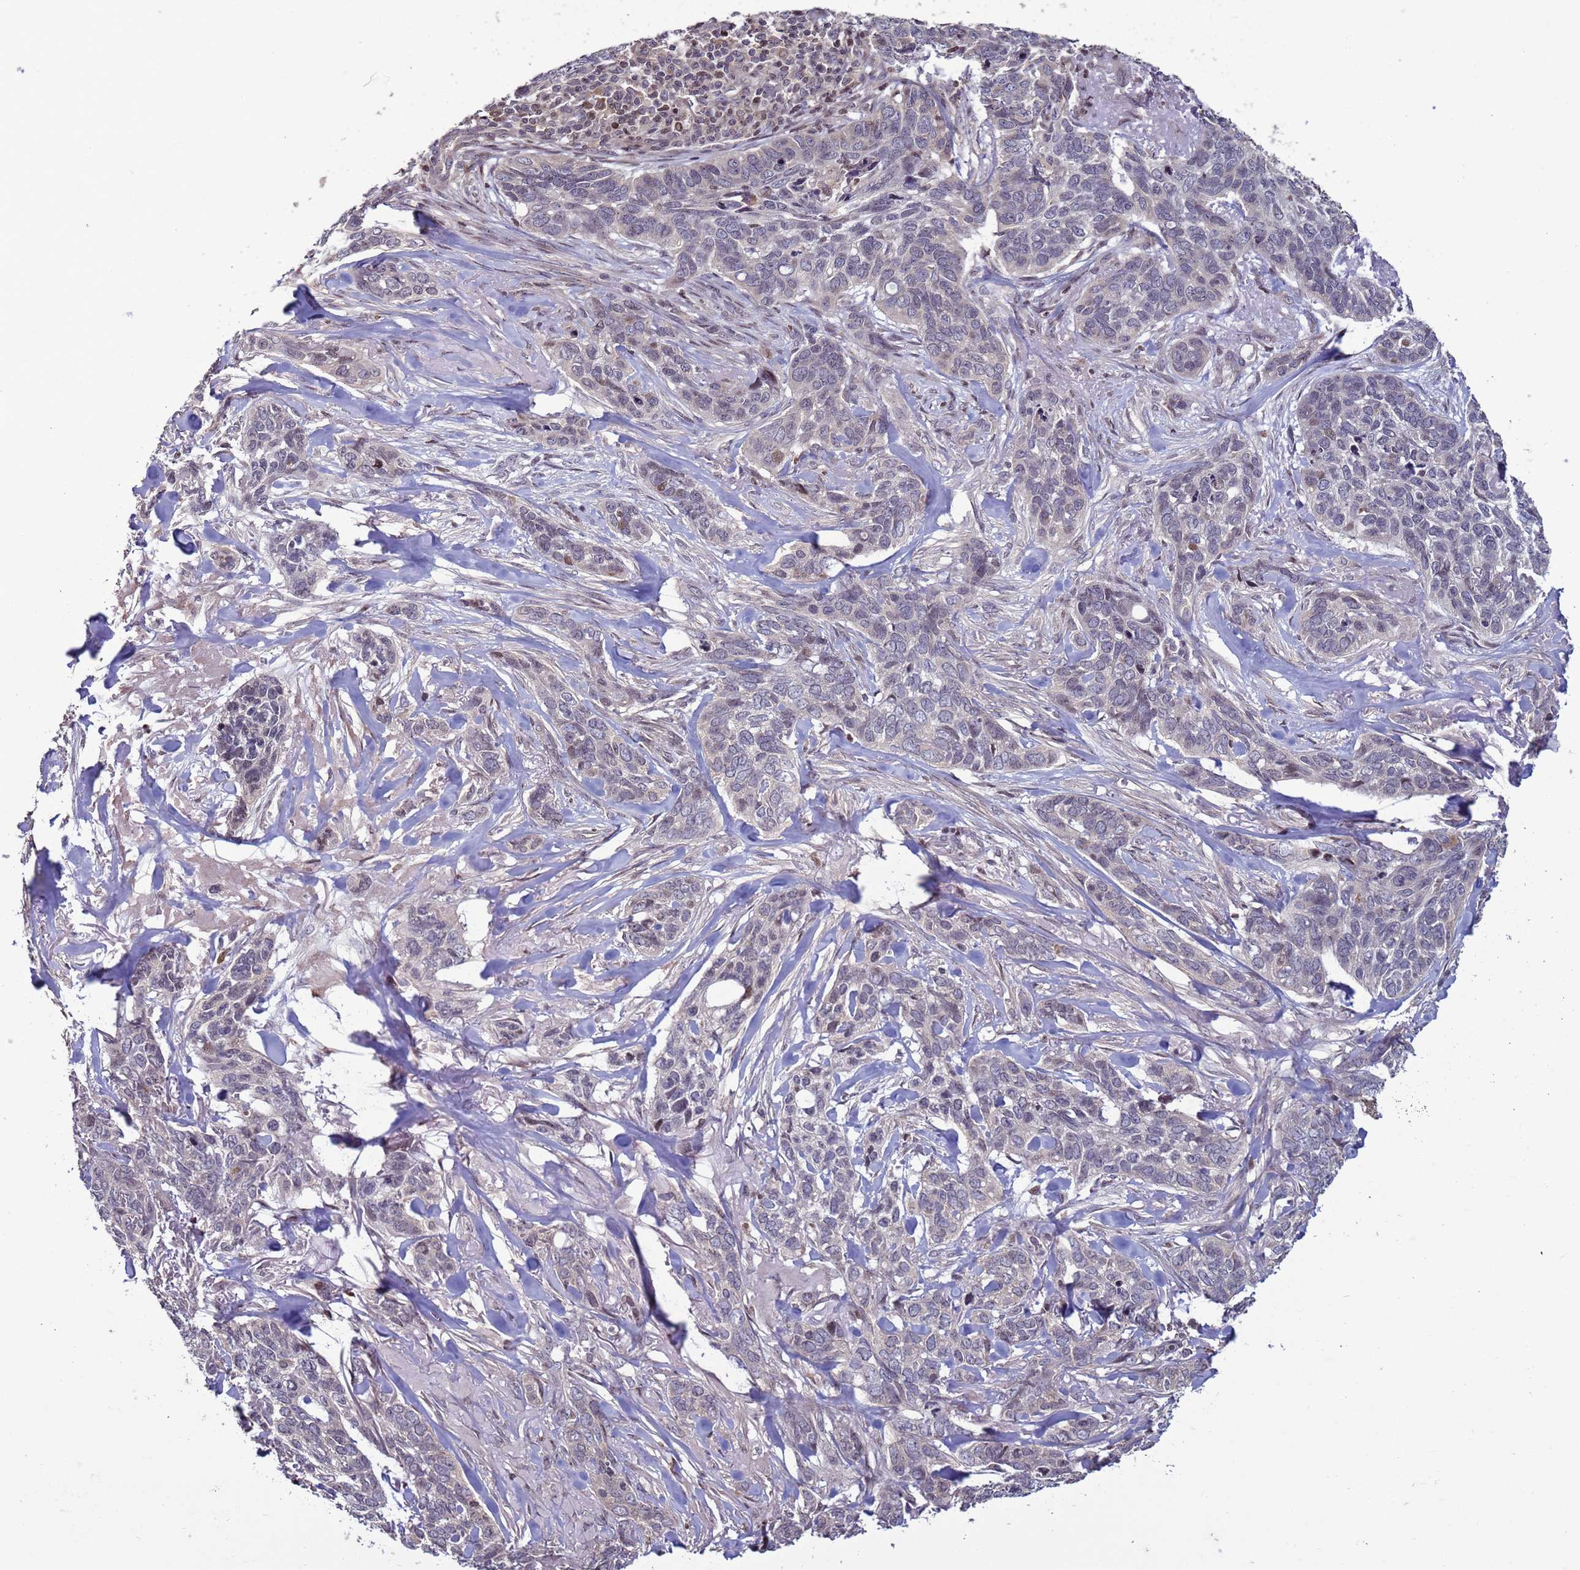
{"staining": {"intensity": "weak", "quantity": "<25%", "location": "nuclear"}, "tissue": "skin cancer", "cell_type": "Tumor cells", "image_type": "cancer", "snomed": [{"axis": "morphology", "description": "Basal cell carcinoma"}, {"axis": "topography", "description": "Skin"}], "caption": "Immunohistochemical staining of skin cancer (basal cell carcinoma) shows no significant staining in tumor cells.", "gene": "HGH1", "patient": {"sex": "male", "age": 86}}